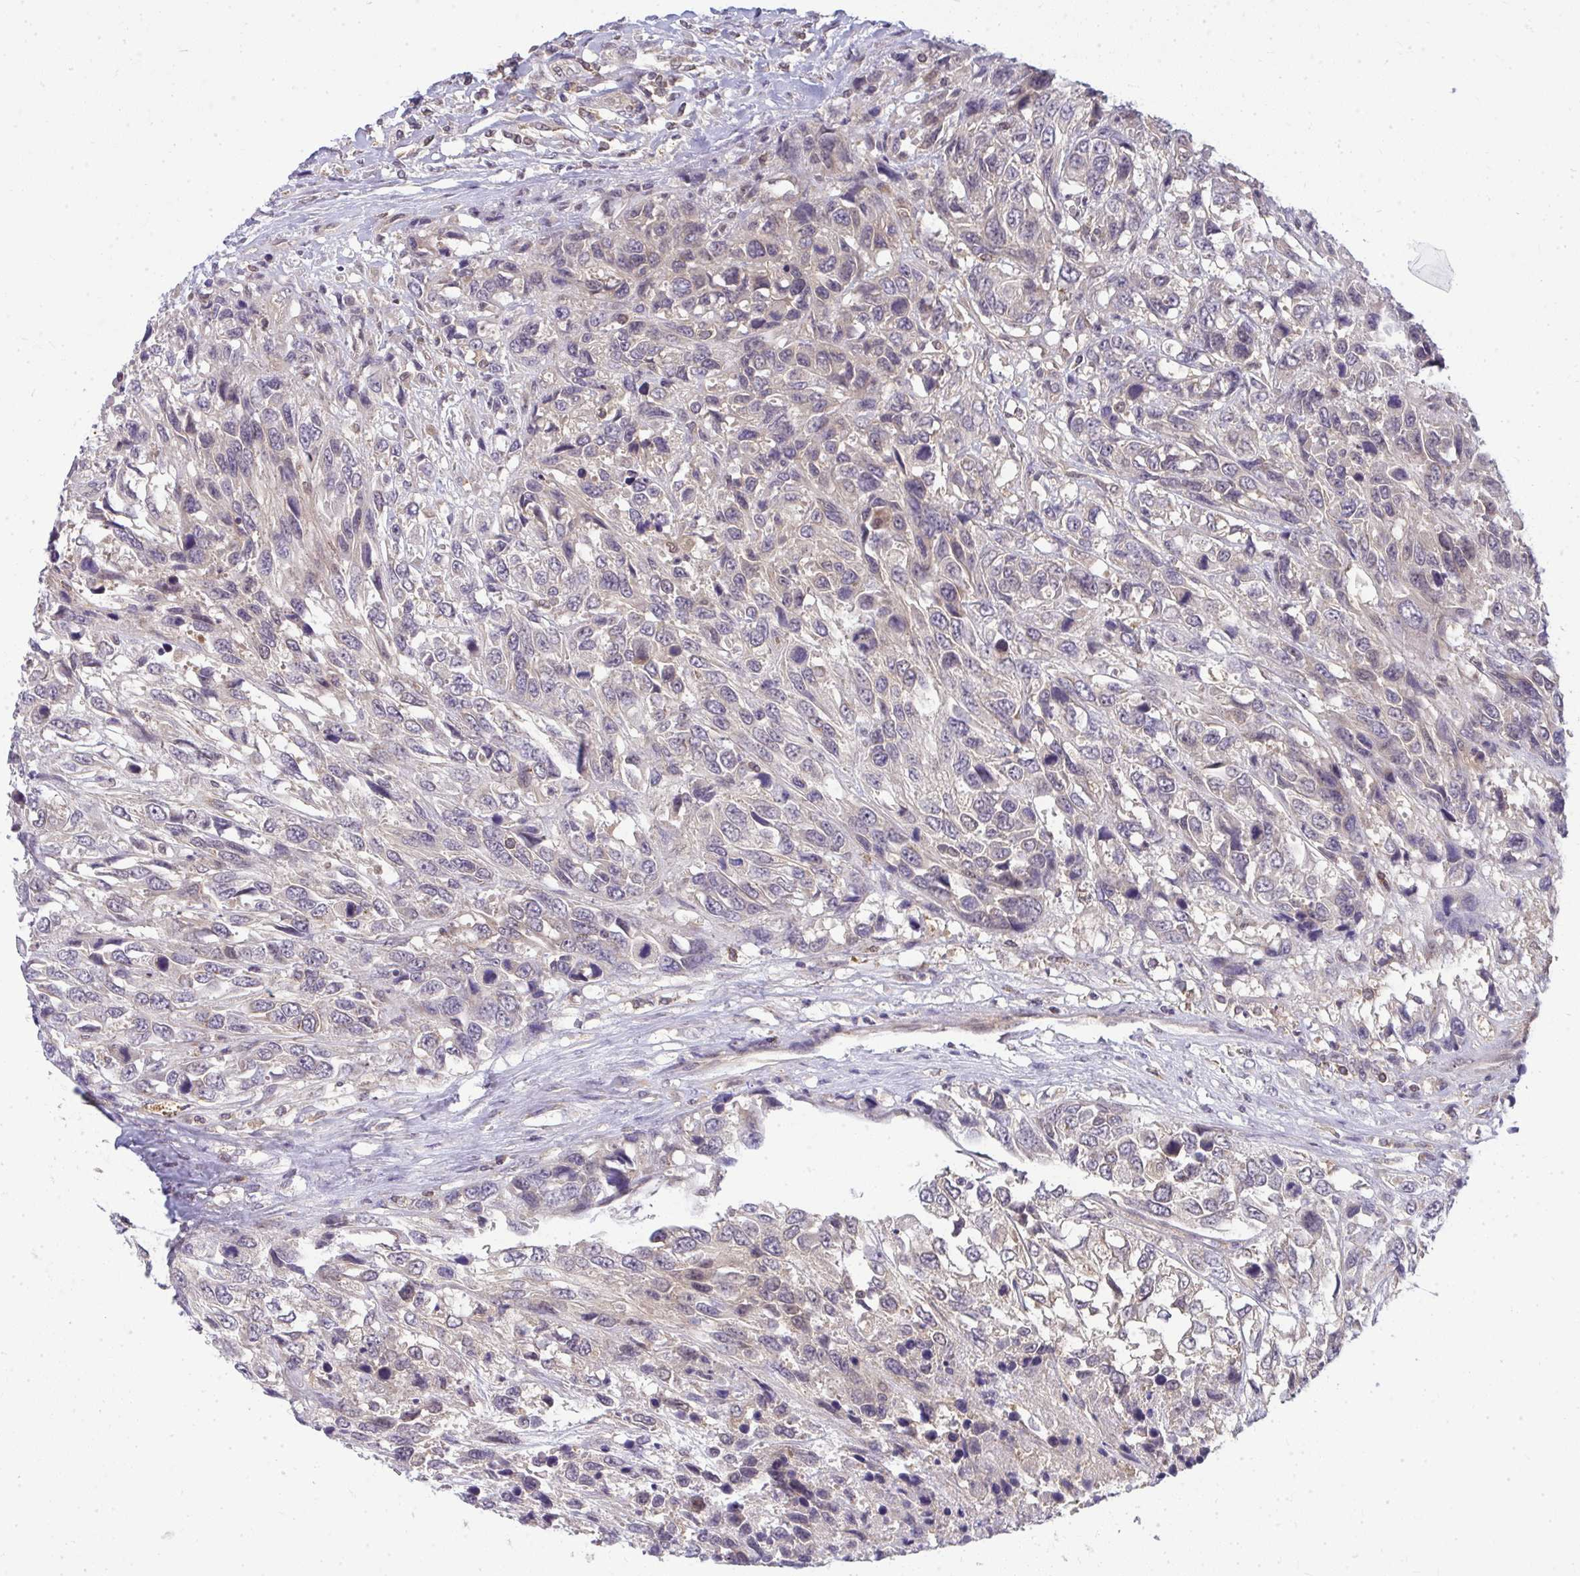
{"staining": {"intensity": "negative", "quantity": "none", "location": "none"}, "tissue": "urothelial cancer", "cell_type": "Tumor cells", "image_type": "cancer", "snomed": [{"axis": "morphology", "description": "Urothelial carcinoma, High grade"}, {"axis": "topography", "description": "Urinary bladder"}], "caption": "Histopathology image shows no protein positivity in tumor cells of urothelial carcinoma (high-grade) tissue.", "gene": "HDHD2", "patient": {"sex": "female", "age": 70}}